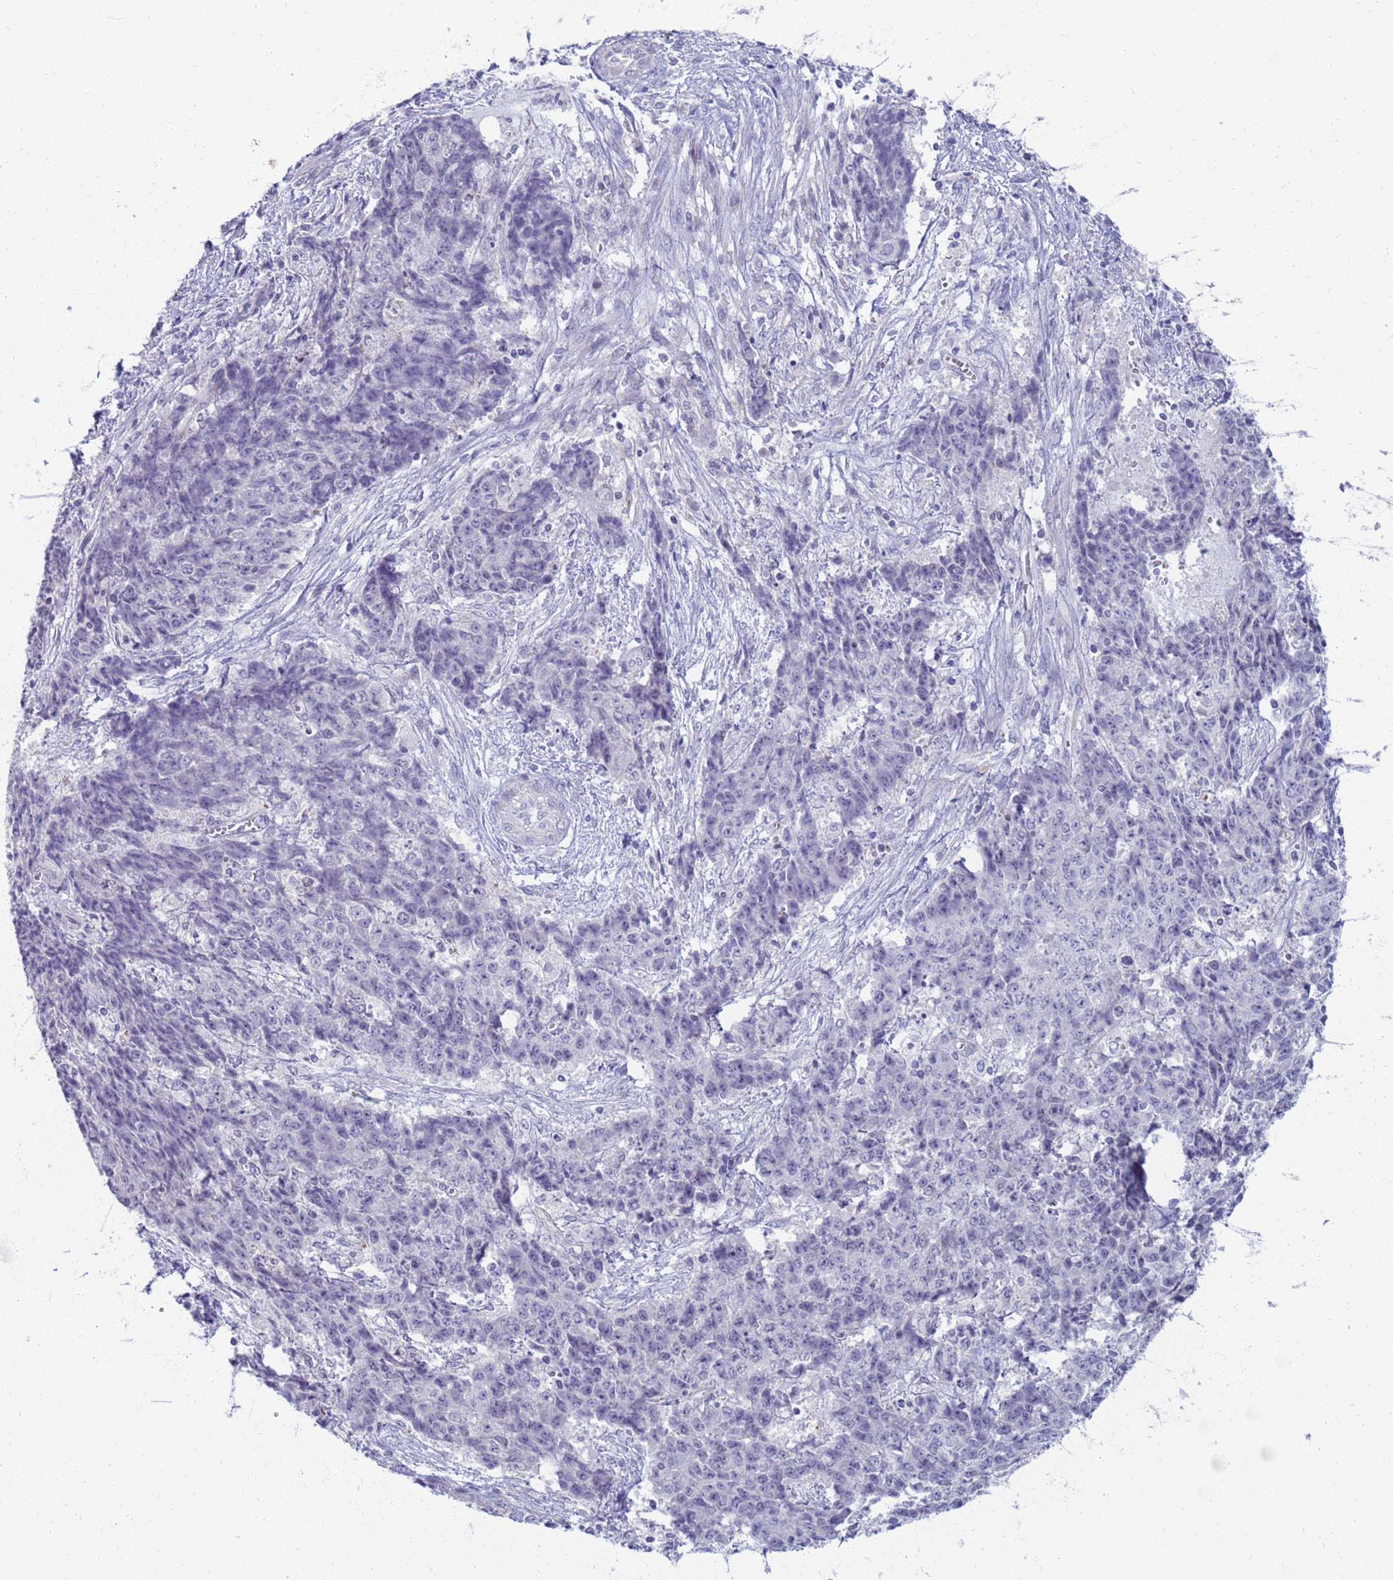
{"staining": {"intensity": "negative", "quantity": "none", "location": "none"}, "tissue": "ovarian cancer", "cell_type": "Tumor cells", "image_type": "cancer", "snomed": [{"axis": "morphology", "description": "Carcinoma, endometroid"}, {"axis": "topography", "description": "Ovary"}], "caption": "Protein analysis of ovarian cancer (endometroid carcinoma) demonstrates no significant staining in tumor cells.", "gene": "CLCA2", "patient": {"sex": "female", "age": 42}}